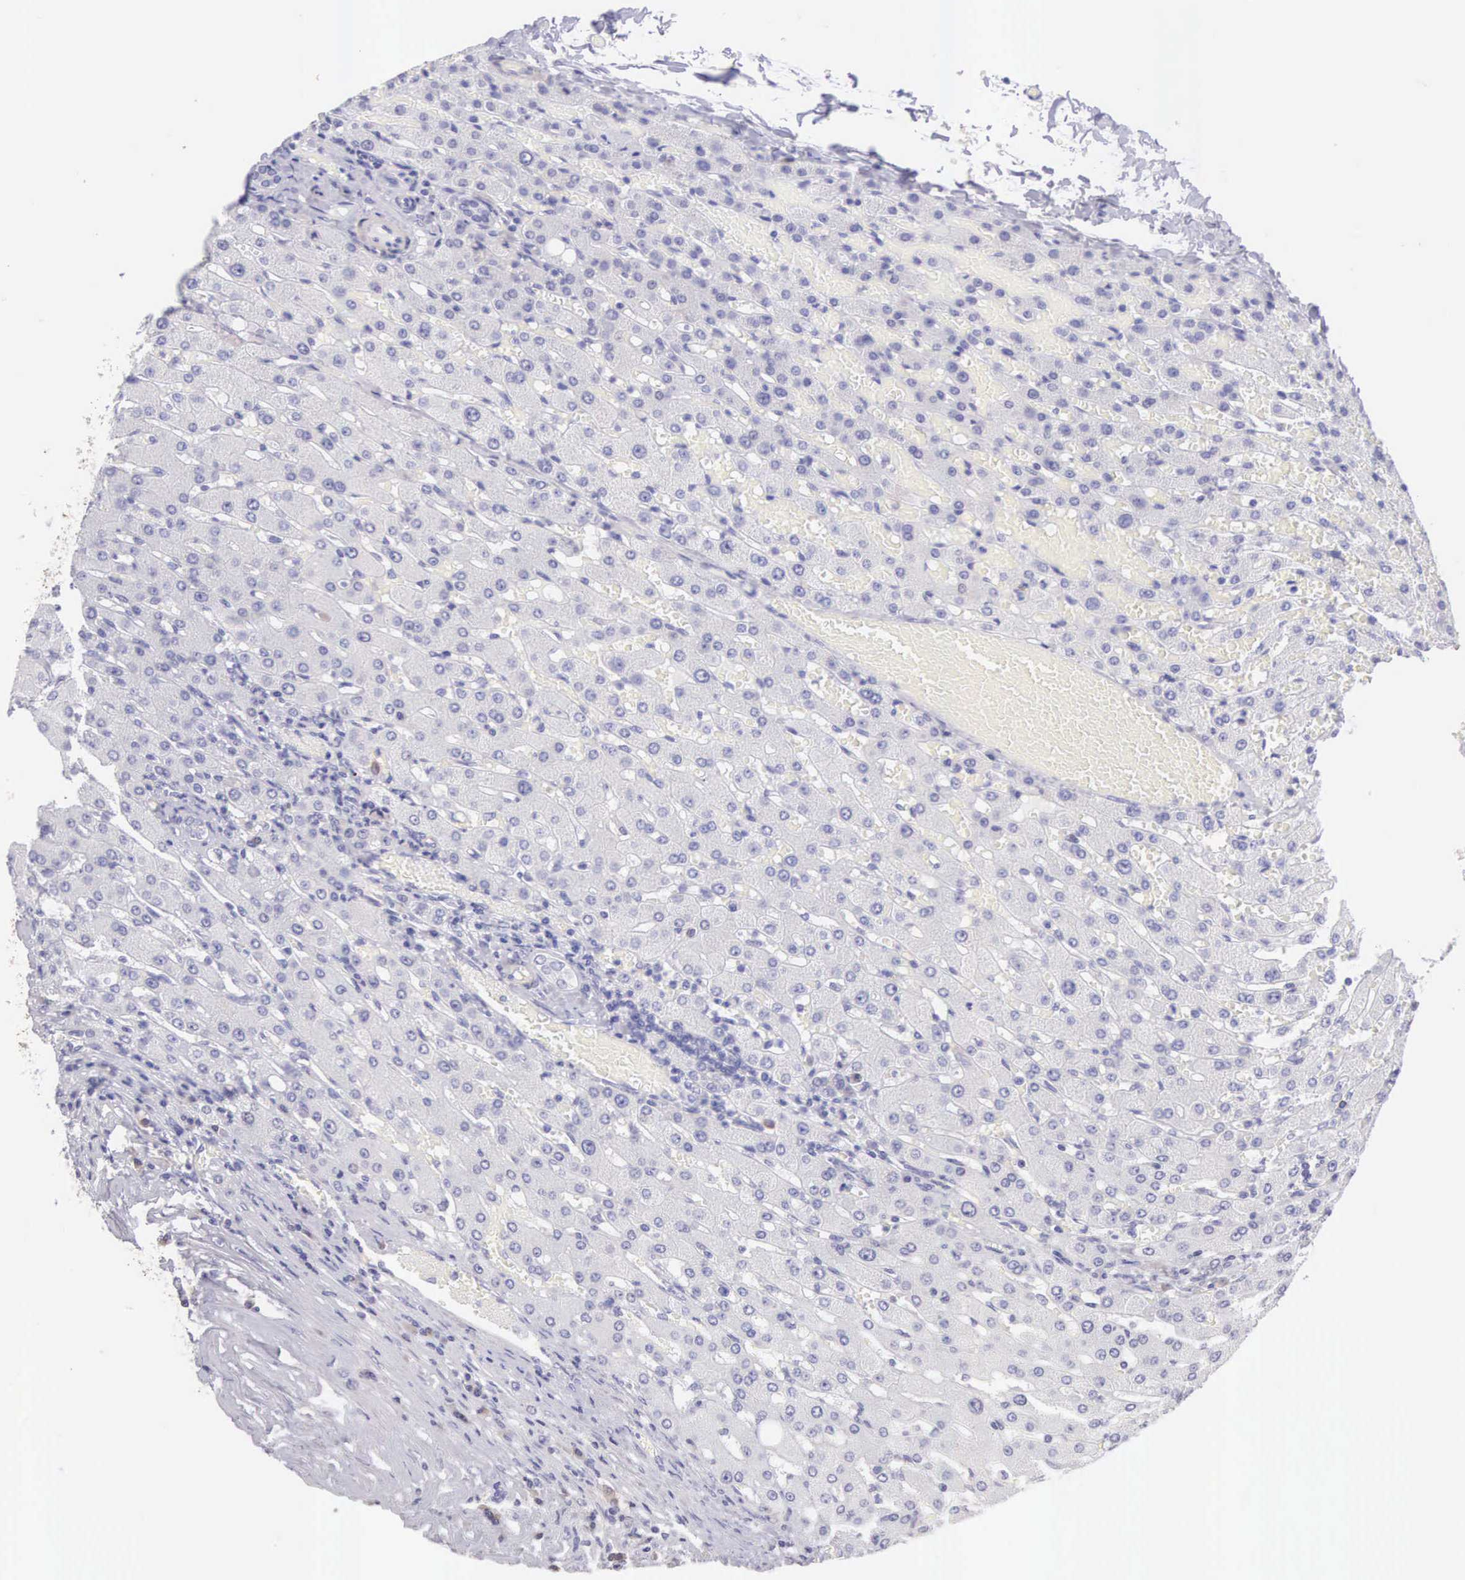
{"staining": {"intensity": "negative", "quantity": "none", "location": "none"}, "tissue": "liver", "cell_type": "Cholangiocytes", "image_type": "normal", "snomed": [{"axis": "morphology", "description": "Normal tissue, NOS"}, {"axis": "topography", "description": "Liver"}], "caption": "Immunohistochemistry histopathology image of normal human liver stained for a protein (brown), which reveals no staining in cholangiocytes.", "gene": "ARFGAP3", "patient": {"sex": "female", "age": 30}}